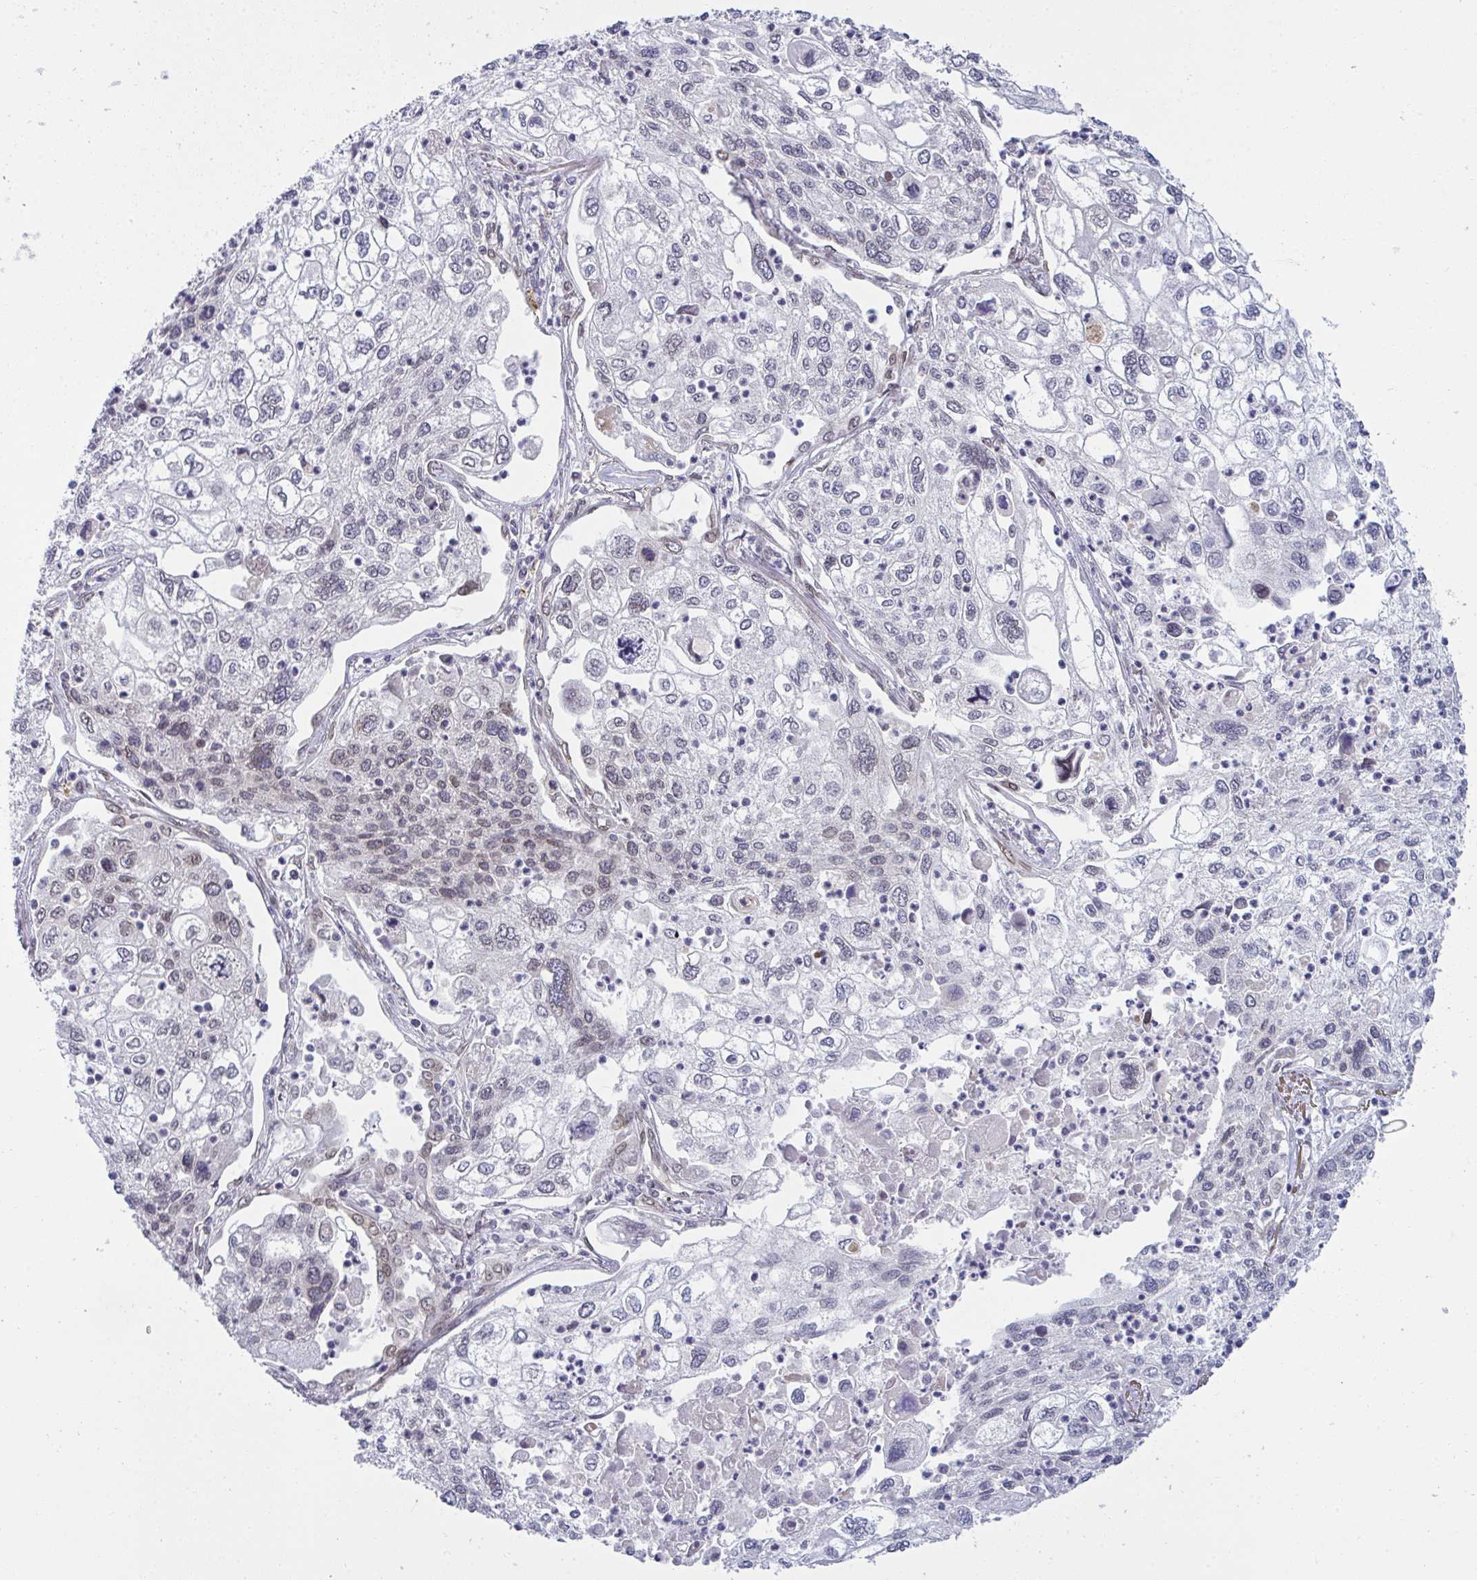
{"staining": {"intensity": "moderate", "quantity": "25%-75%", "location": "cytoplasmic/membranous,nuclear"}, "tissue": "lung cancer", "cell_type": "Tumor cells", "image_type": "cancer", "snomed": [{"axis": "morphology", "description": "Squamous cell carcinoma, NOS"}, {"axis": "topography", "description": "Lung"}], "caption": "Protein staining of squamous cell carcinoma (lung) tissue demonstrates moderate cytoplasmic/membranous and nuclear expression in approximately 25%-75% of tumor cells. The protein of interest is shown in brown color, while the nuclei are stained blue.", "gene": "RANBP2", "patient": {"sex": "male", "age": 74}}